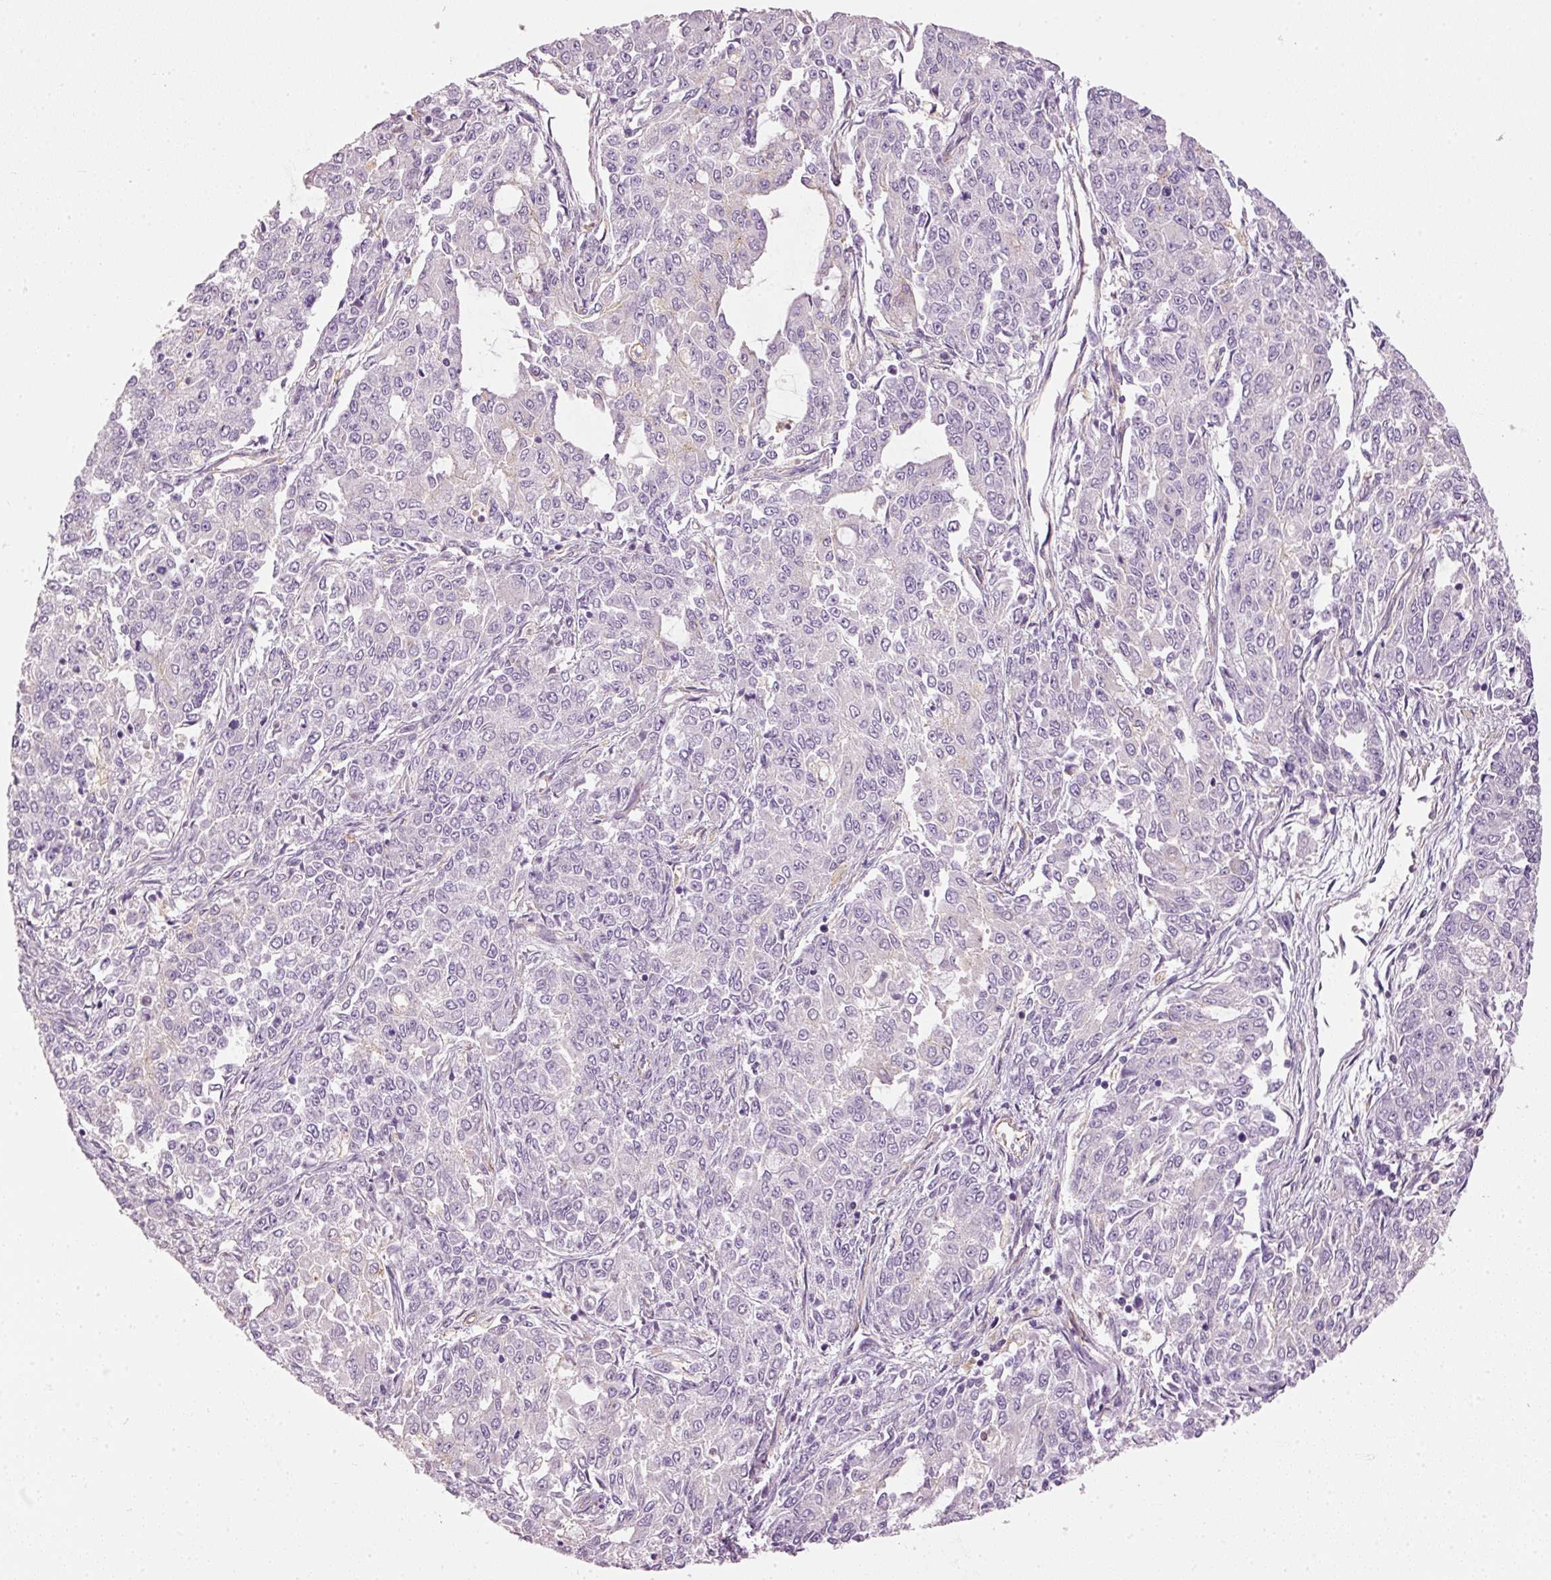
{"staining": {"intensity": "negative", "quantity": "none", "location": "none"}, "tissue": "endometrial cancer", "cell_type": "Tumor cells", "image_type": "cancer", "snomed": [{"axis": "morphology", "description": "Adenocarcinoma, NOS"}, {"axis": "topography", "description": "Endometrium"}], "caption": "This is an IHC micrograph of human endometrial cancer. There is no staining in tumor cells.", "gene": "OSR2", "patient": {"sex": "female", "age": 50}}